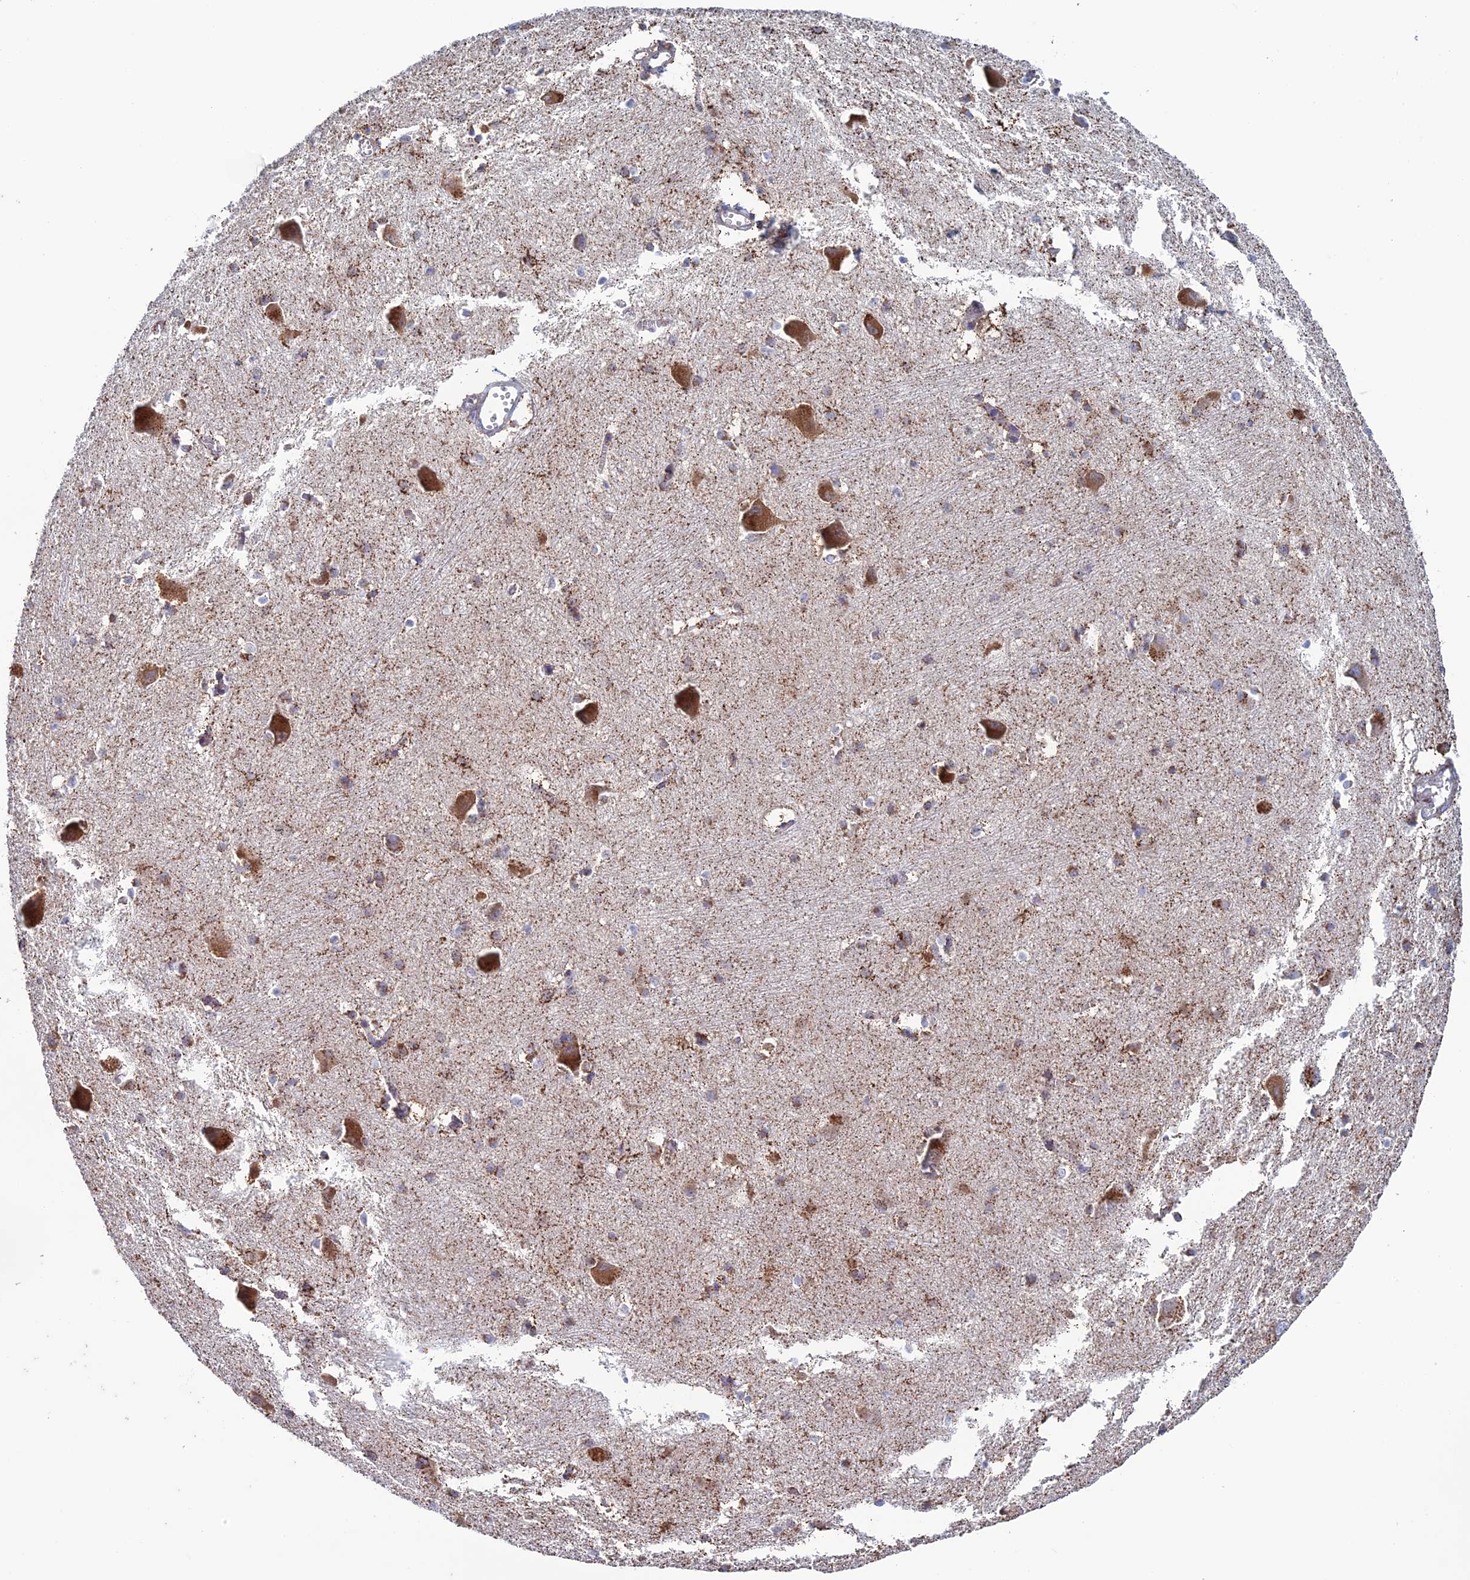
{"staining": {"intensity": "moderate", "quantity": "25%-75%", "location": "cytoplasmic/membranous"}, "tissue": "caudate", "cell_type": "Glial cells", "image_type": "normal", "snomed": [{"axis": "morphology", "description": "Normal tissue, NOS"}, {"axis": "topography", "description": "Lateral ventricle wall"}], "caption": "A brown stain labels moderate cytoplasmic/membranous staining of a protein in glial cells of unremarkable caudate. (DAB (3,3'-diaminobenzidine) IHC with brightfield microscopy, high magnification).", "gene": "ZNG1A", "patient": {"sex": "male", "age": 37}}